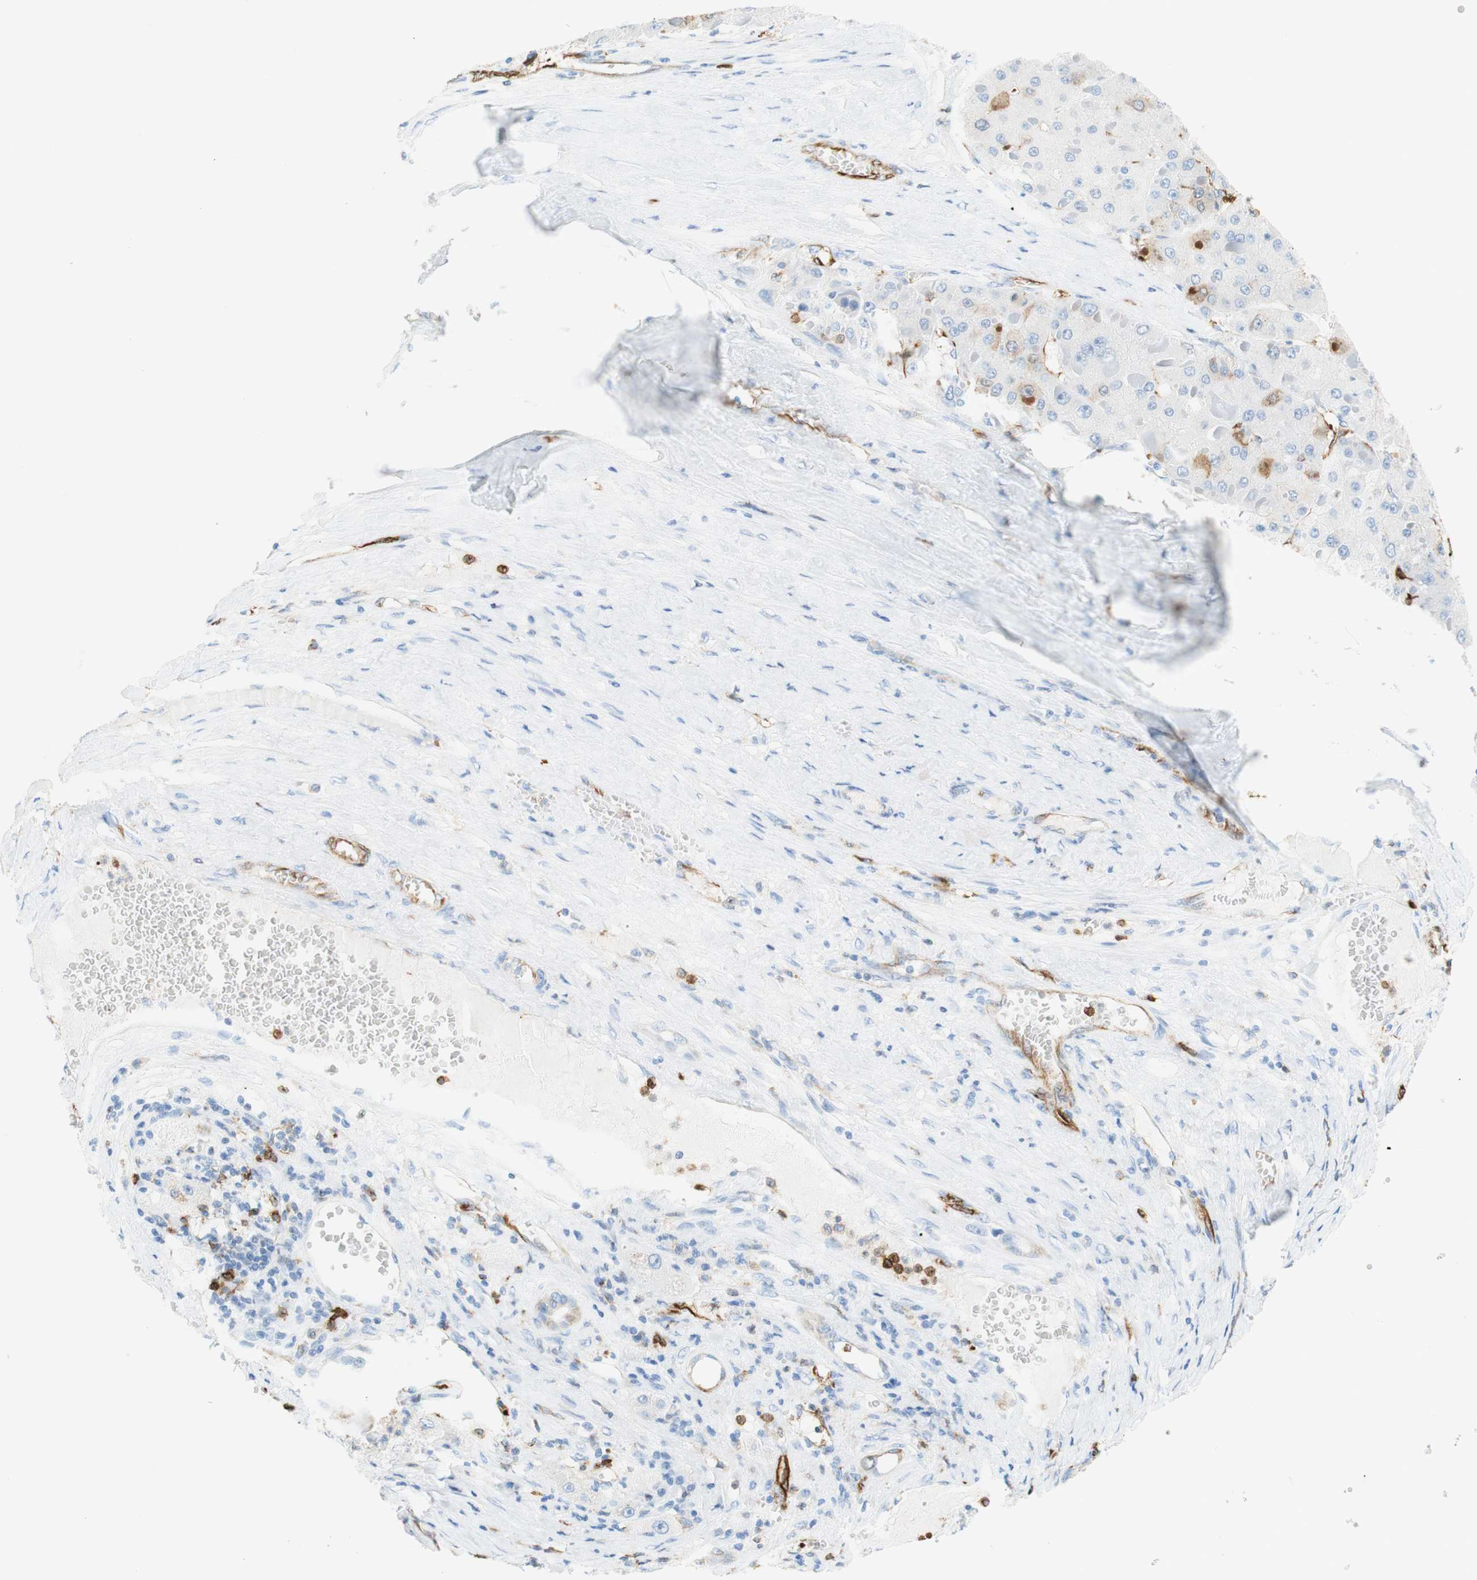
{"staining": {"intensity": "moderate", "quantity": "<25%", "location": "cytoplasmic/membranous"}, "tissue": "liver cancer", "cell_type": "Tumor cells", "image_type": "cancer", "snomed": [{"axis": "morphology", "description": "Carcinoma, Hepatocellular, NOS"}, {"axis": "topography", "description": "Liver"}], "caption": "IHC histopathology image of neoplastic tissue: human liver cancer (hepatocellular carcinoma) stained using IHC shows low levels of moderate protein expression localized specifically in the cytoplasmic/membranous of tumor cells, appearing as a cytoplasmic/membranous brown color.", "gene": "STMN1", "patient": {"sex": "female", "age": 73}}